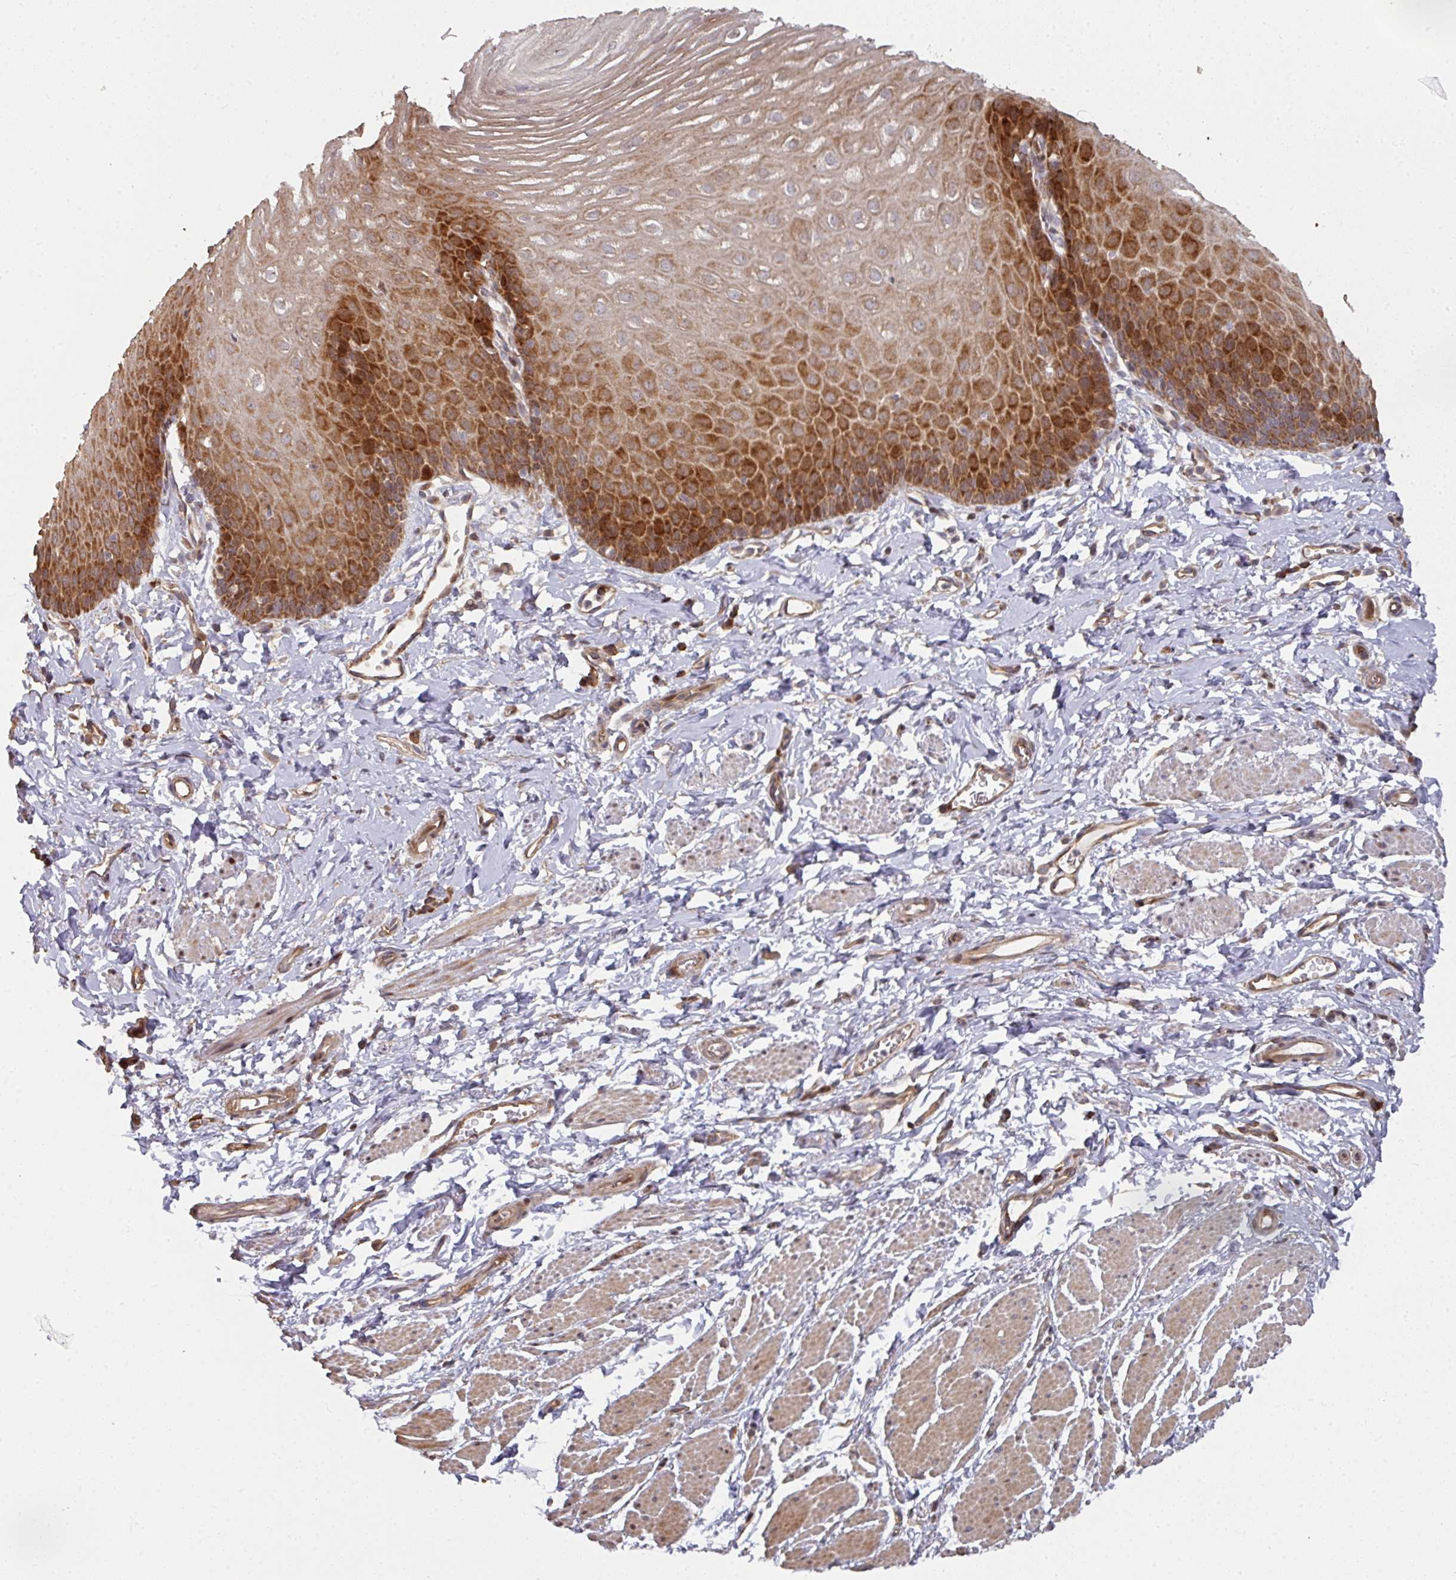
{"staining": {"intensity": "strong", "quantity": "25%-75%", "location": "cytoplasmic/membranous"}, "tissue": "esophagus", "cell_type": "Squamous epithelial cells", "image_type": "normal", "snomed": [{"axis": "morphology", "description": "Normal tissue, NOS"}, {"axis": "topography", "description": "Esophagus"}], "caption": "Unremarkable esophagus reveals strong cytoplasmic/membranous staining in approximately 25%-75% of squamous epithelial cells.", "gene": "CA7", "patient": {"sex": "male", "age": 70}}